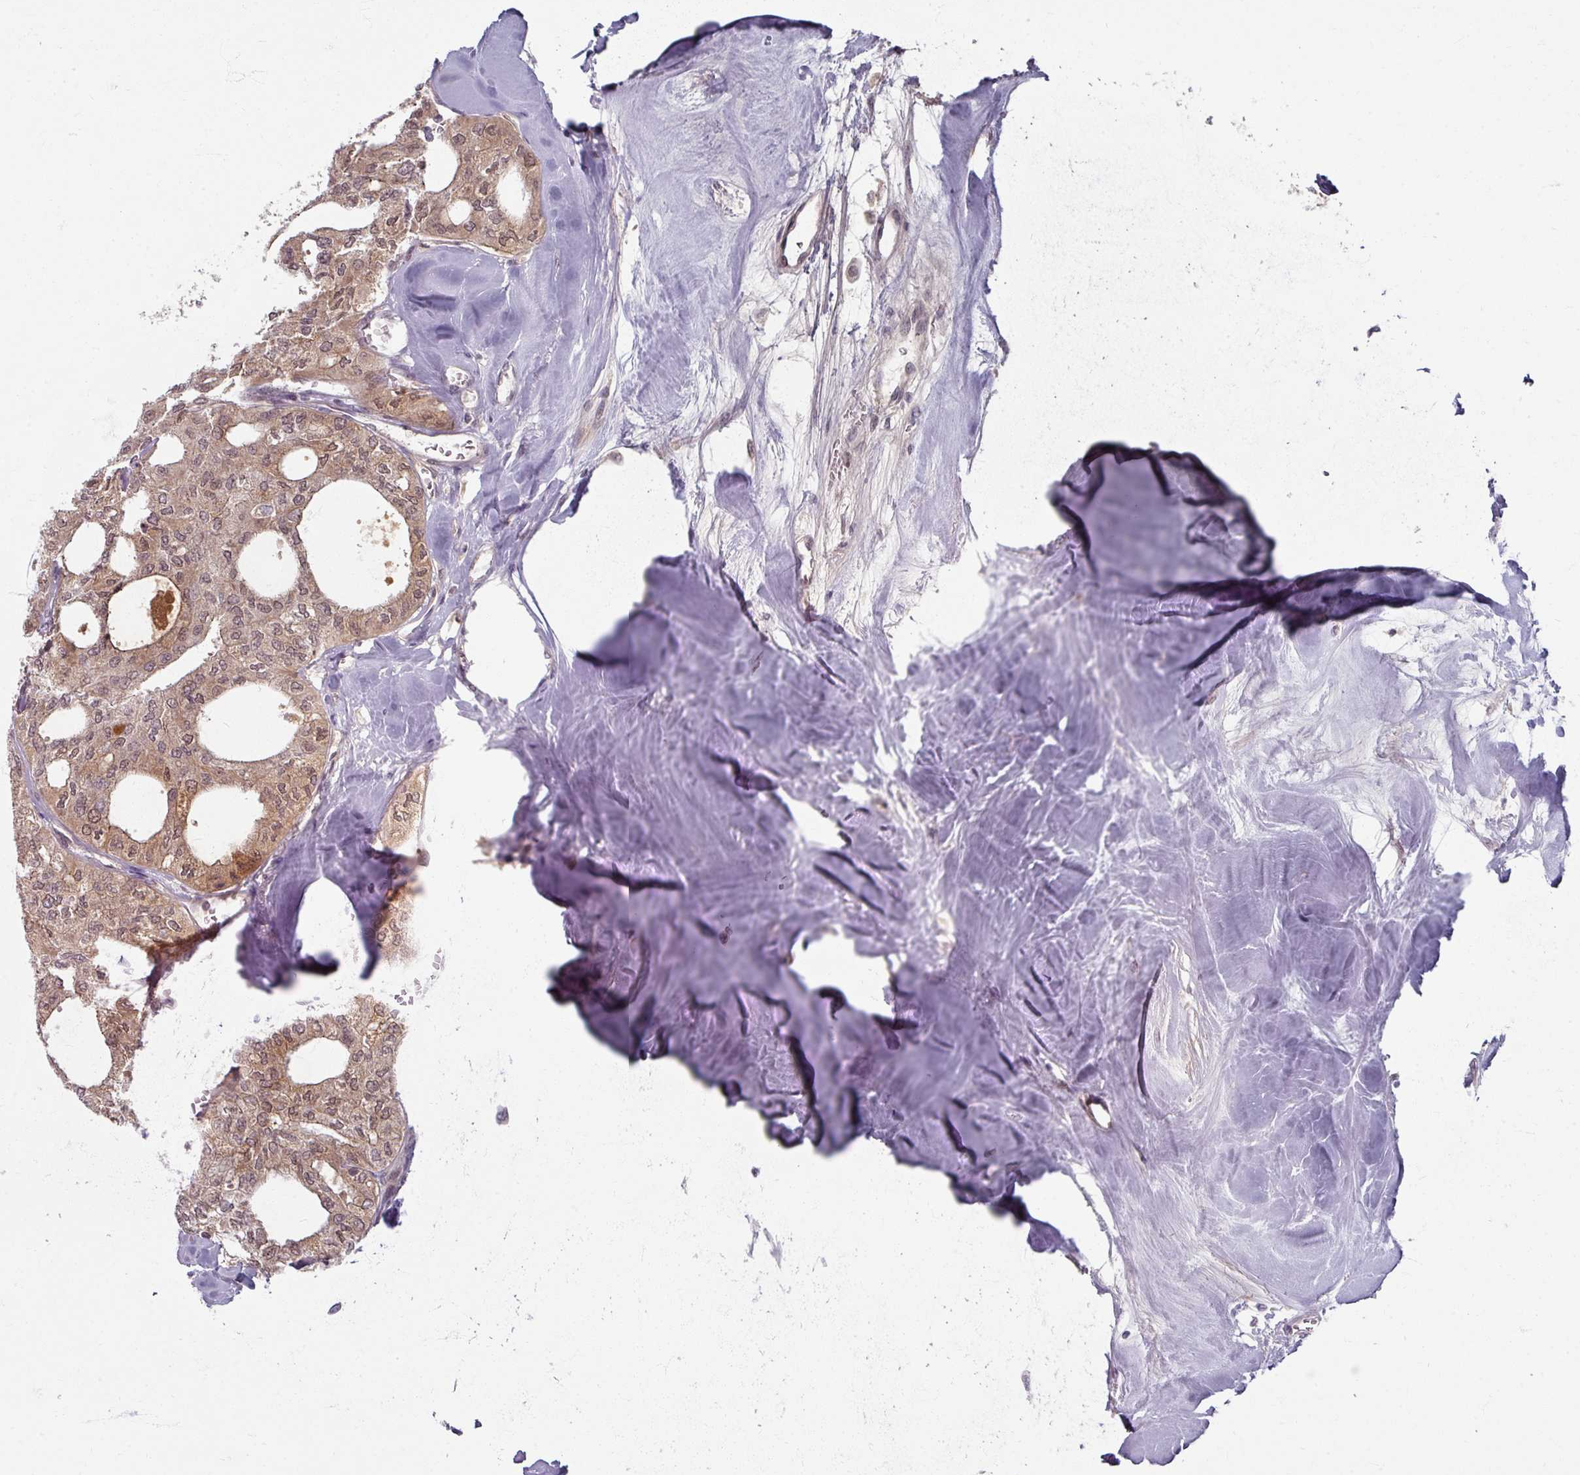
{"staining": {"intensity": "moderate", "quantity": ">75%", "location": "cytoplasmic/membranous,nuclear"}, "tissue": "thyroid cancer", "cell_type": "Tumor cells", "image_type": "cancer", "snomed": [{"axis": "morphology", "description": "Follicular adenoma carcinoma, NOS"}, {"axis": "topography", "description": "Thyroid gland"}], "caption": "Immunohistochemistry (IHC) (DAB) staining of thyroid follicular adenoma carcinoma exhibits moderate cytoplasmic/membranous and nuclear protein staining in about >75% of tumor cells.", "gene": "KLC3", "patient": {"sex": "male", "age": 75}}